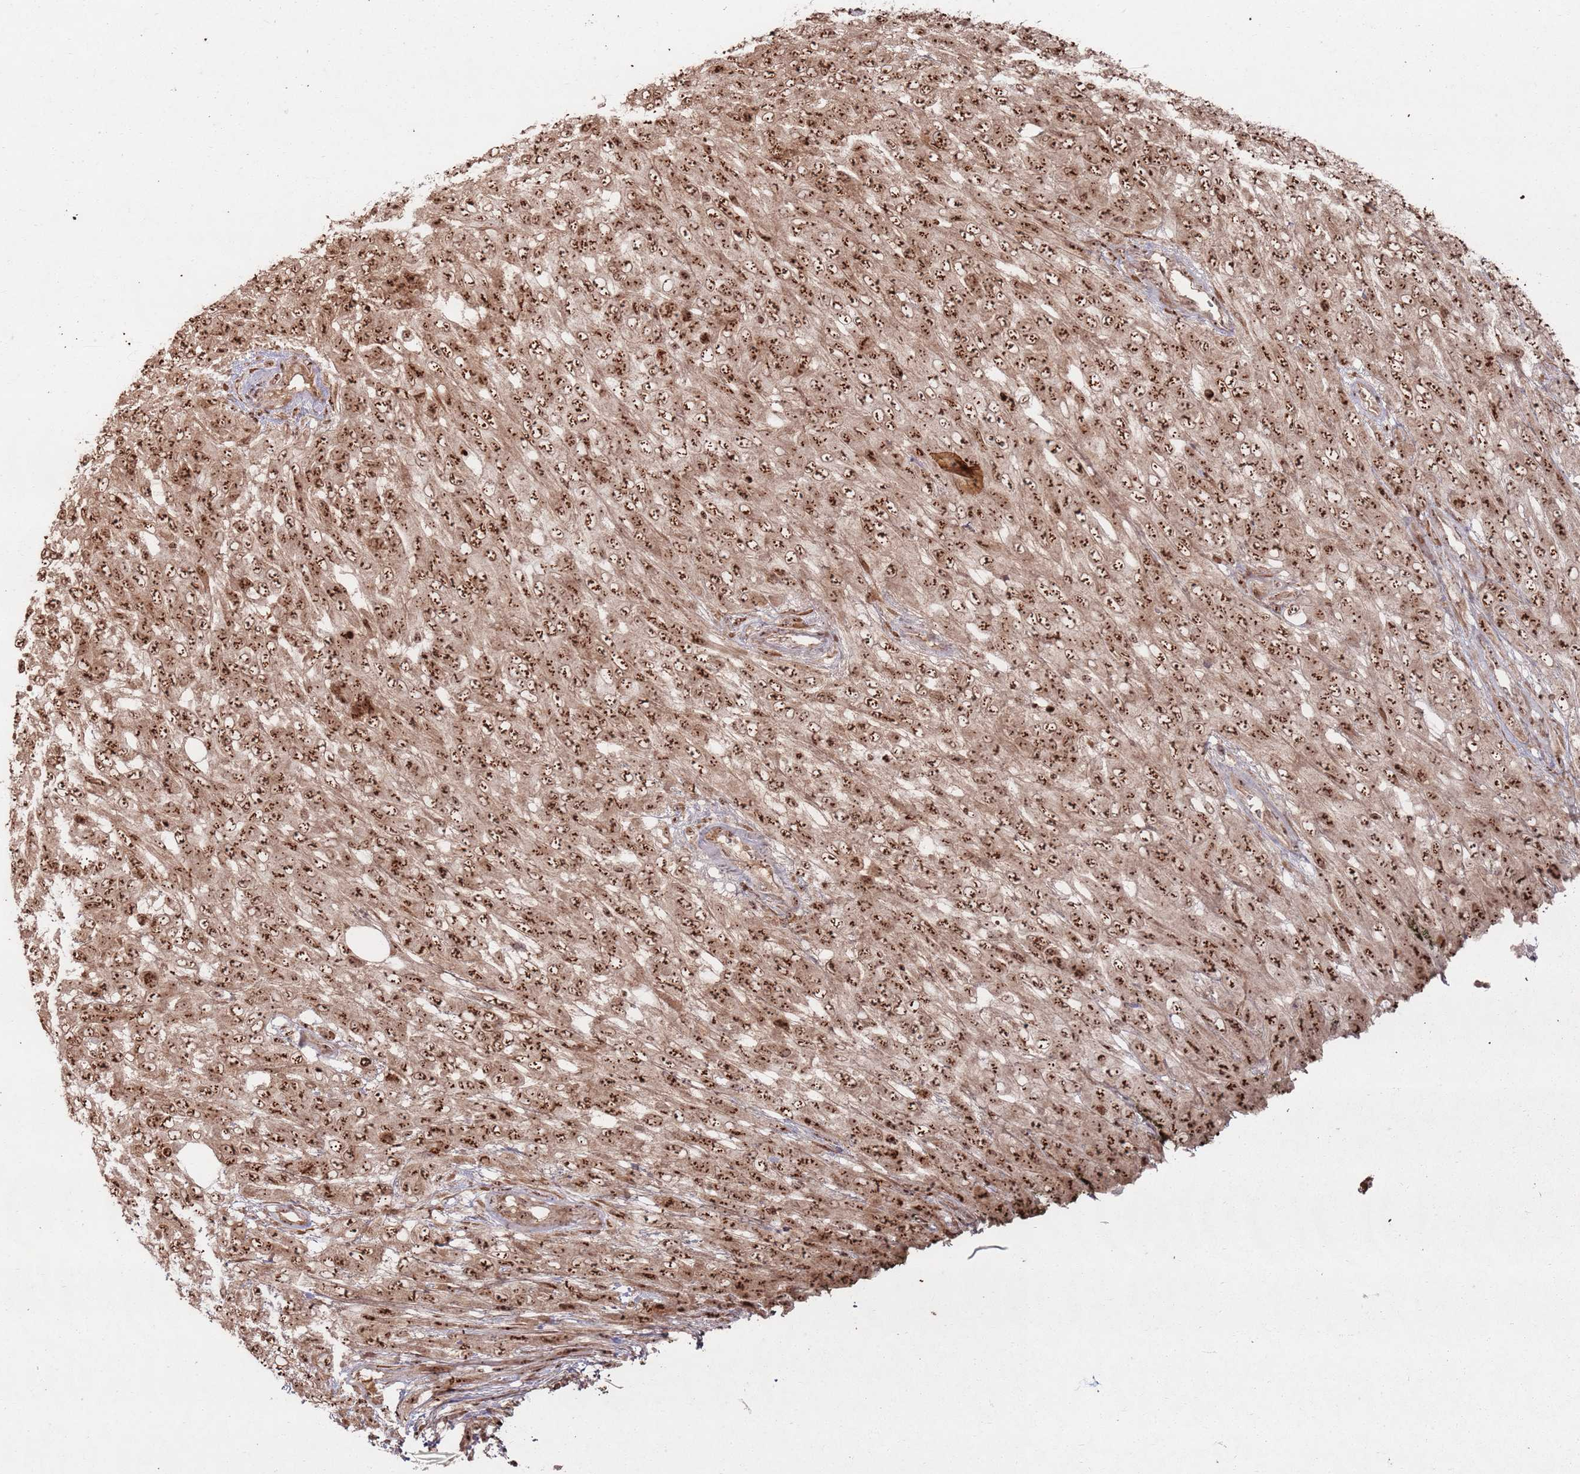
{"staining": {"intensity": "strong", "quantity": ">75%", "location": "cytoplasmic/membranous,nuclear"}, "tissue": "melanoma", "cell_type": "Tumor cells", "image_type": "cancer", "snomed": [{"axis": "morphology", "description": "Normal morphology"}, {"axis": "morphology", "description": "Malignant melanoma, NOS"}, {"axis": "topography", "description": "Skin"}], "caption": "A brown stain shows strong cytoplasmic/membranous and nuclear positivity of a protein in melanoma tumor cells.", "gene": "UTP11", "patient": {"sex": "female", "age": 72}}